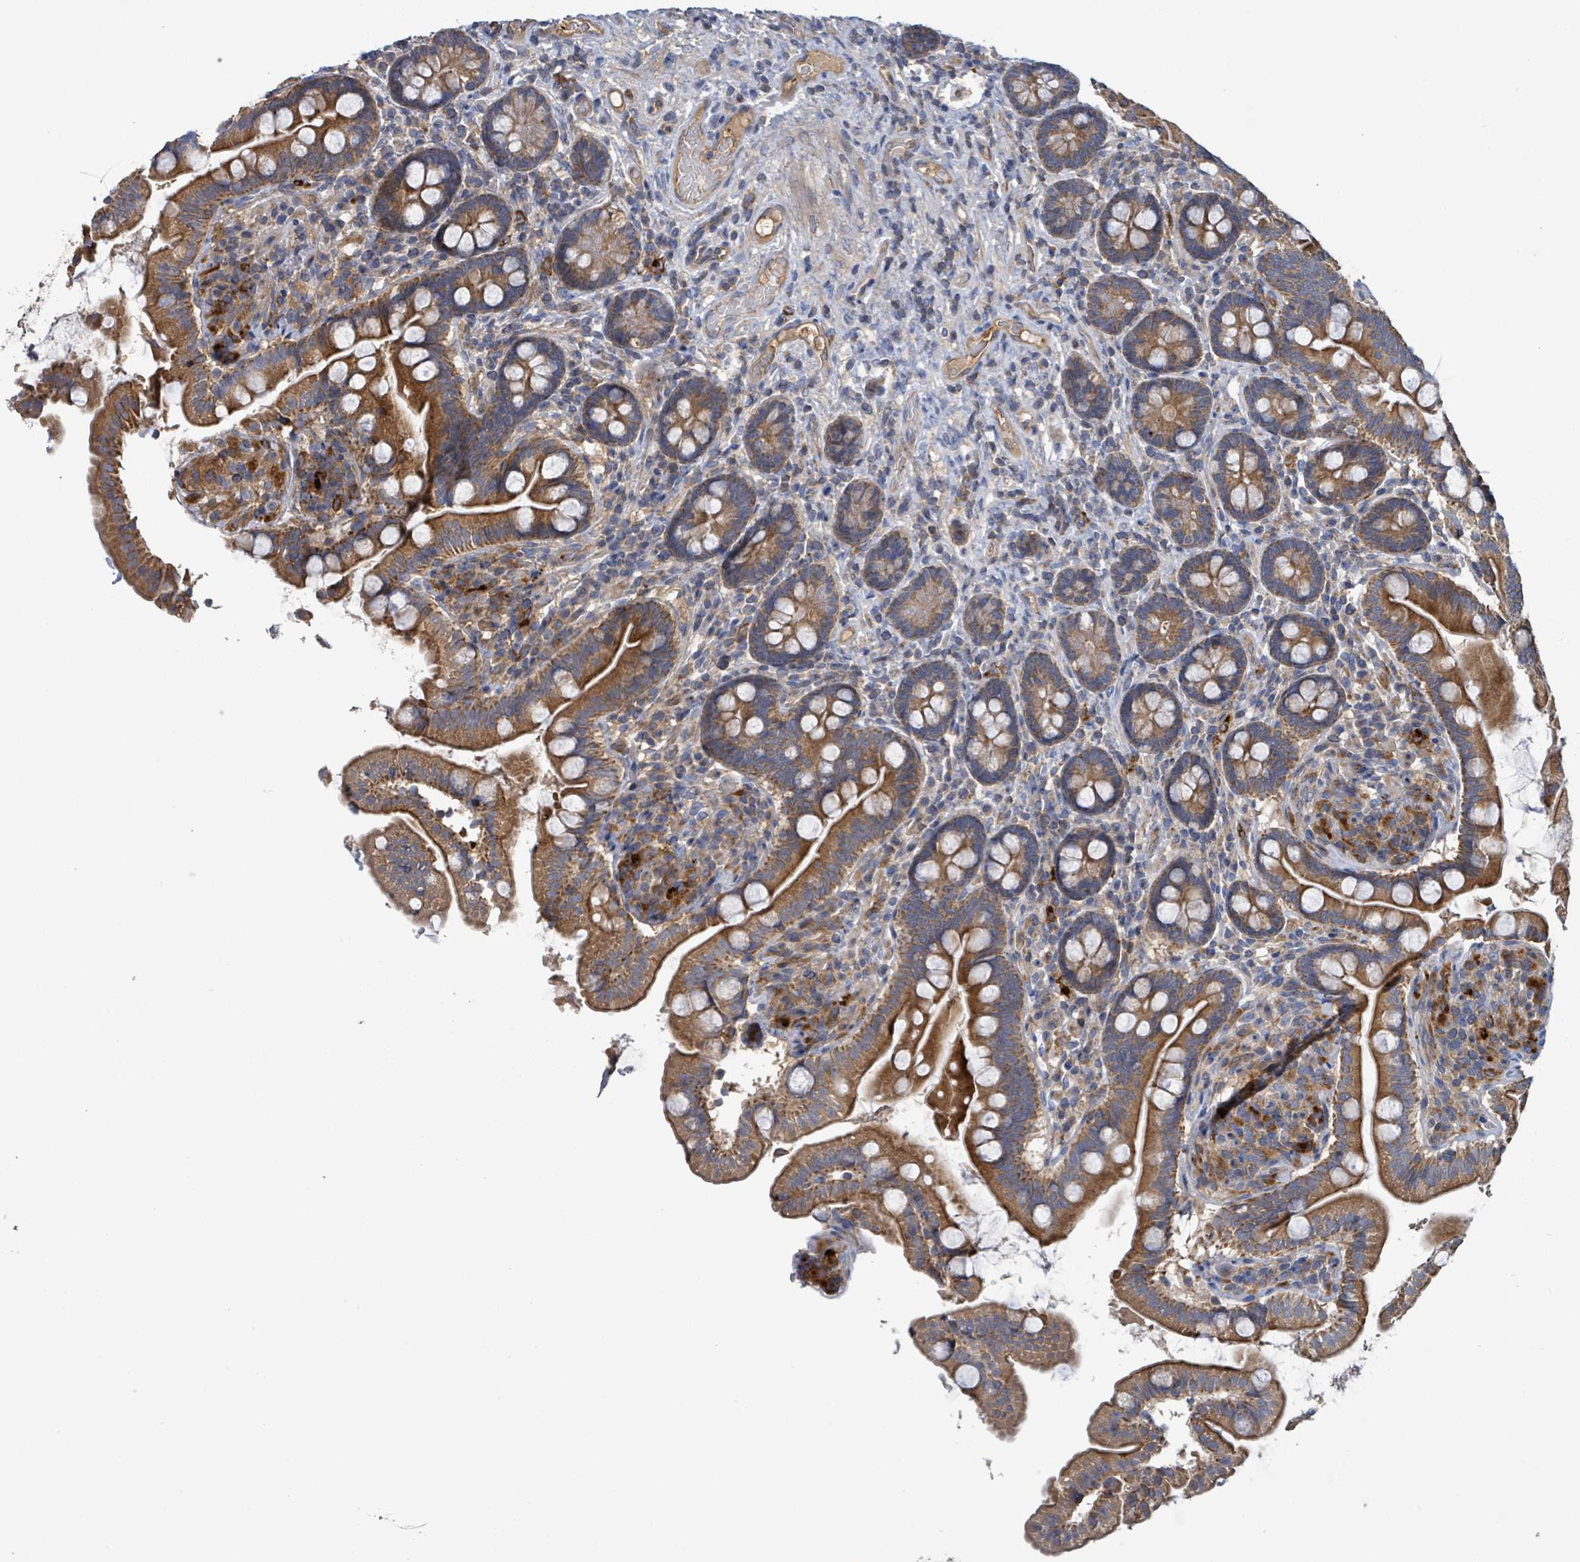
{"staining": {"intensity": "moderate", "quantity": ">75%", "location": "cytoplasmic/membranous"}, "tissue": "small intestine", "cell_type": "Glandular cells", "image_type": "normal", "snomed": [{"axis": "morphology", "description": "Normal tissue, NOS"}, {"axis": "topography", "description": "Small intestine"}], "caption": "Glandular cells exhibit medium levels of moderate cytoplasmic/membranous expression in about >75% of cells in normal small intestine.", "gene": "PLAAT1", "patient": {"sex": "female", "age": 64}}